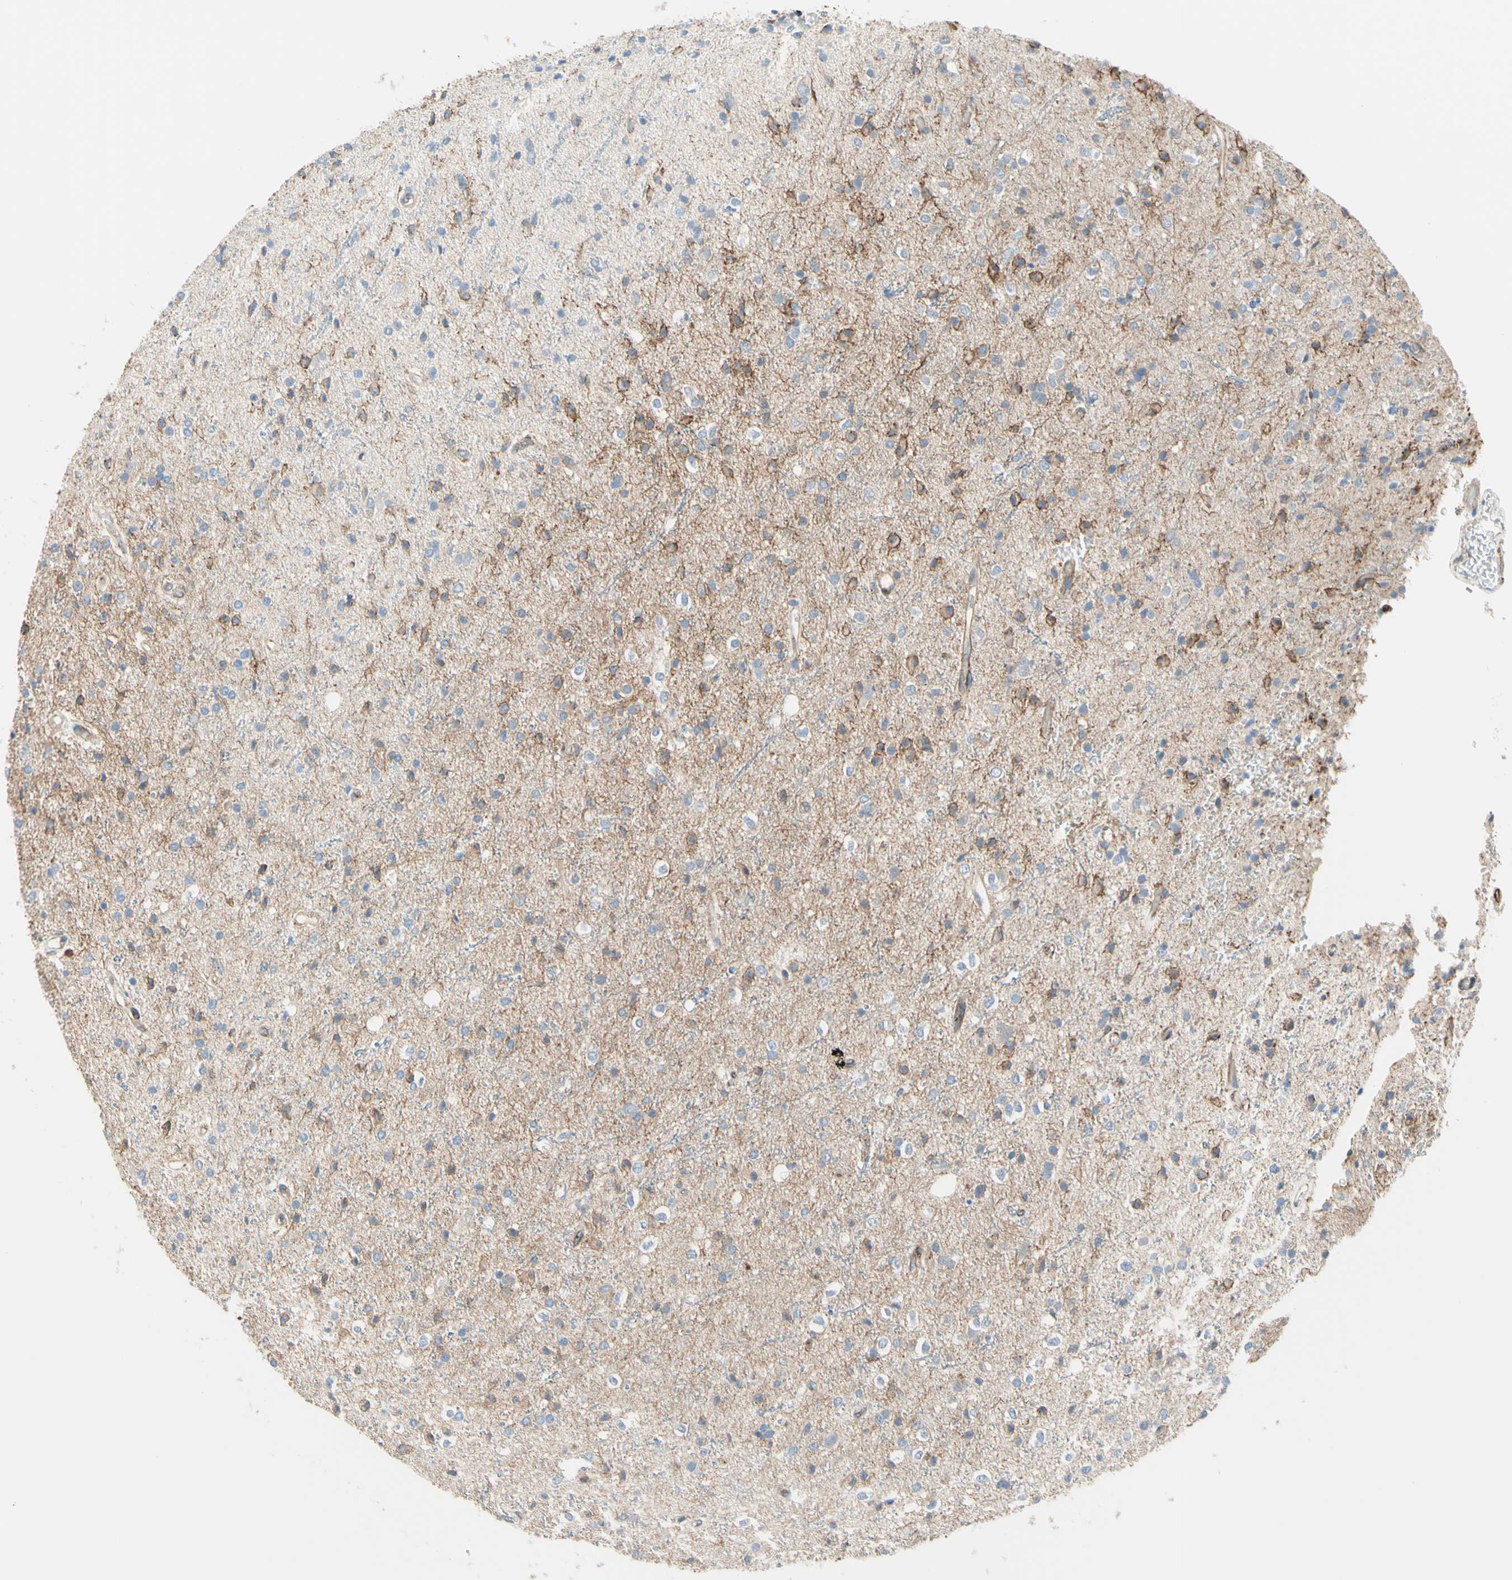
{"staining": {"intensity": "moderate", "quantity": "<25%", "location": "cytoplasmic/membranous"}, "tissue": "glioma", "cell_type": "Tumor cells", "image_type": "cancer", "snomed": [{"axis": "morphology", "description": "Glioma, malignant, High grade"}, {"axis": "topography", "description": "Brain"}], "caption": "Moderate cytoplasmic/membranous protein staining is present in about <25% of tumor cells in high-grade glioma (malignant).", "gene": "TRAF2", "patient": {"sex": "male", "age": 47}}